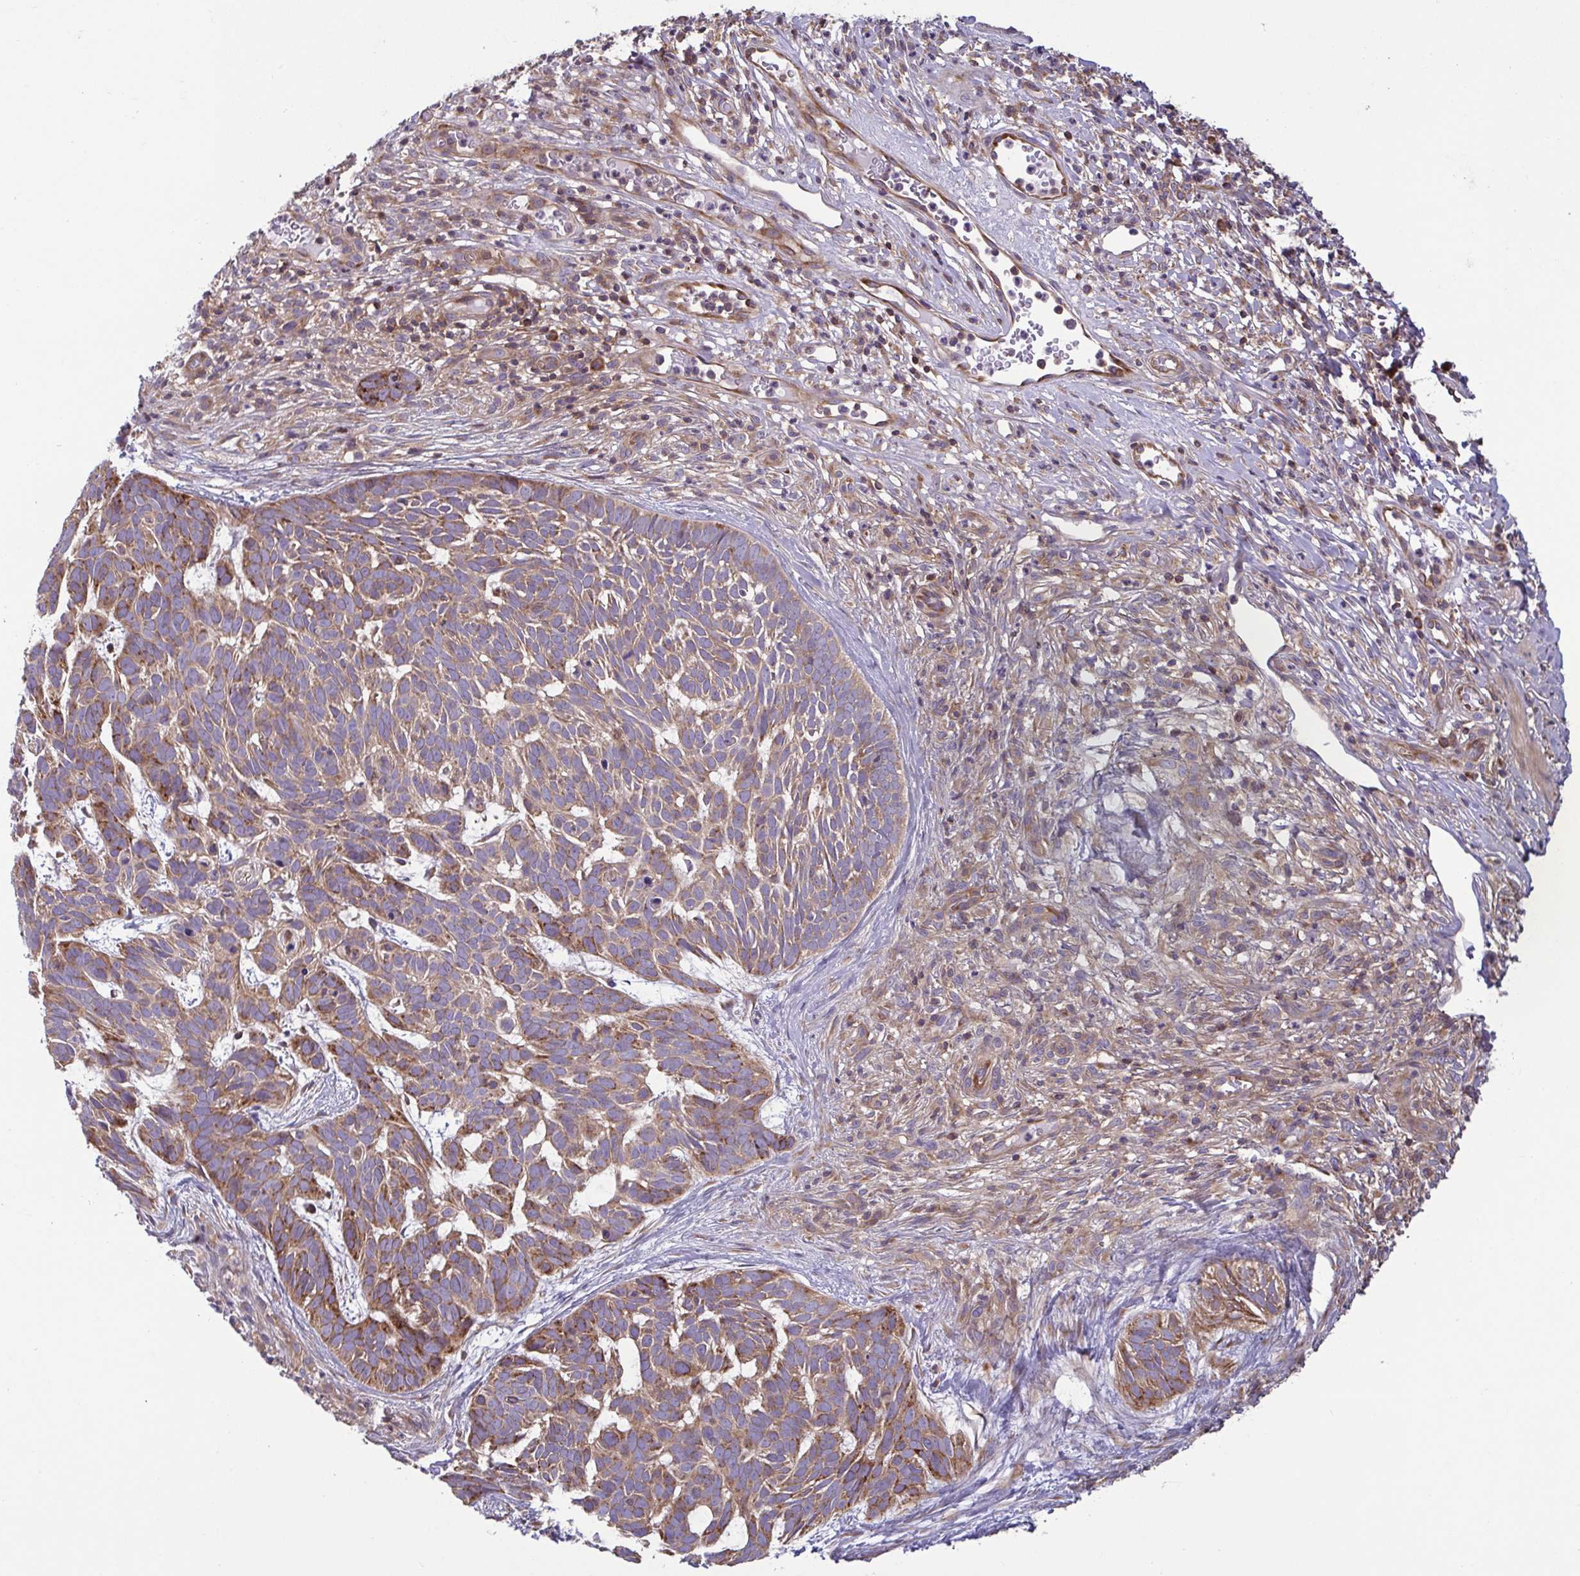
{"staining": {"intensity": "moderate", "quantity": ">75%", "location": "cytoplasmic/membranous"}, "tissue": "skin cancer", "cell_type": "Tumor cells", "image_type": "cancer", "snomed": [{"axis": "morphology", "description": "Basal cell carcinoma"}, {"axis": "topography", "description": "Skin"}], "caption": "DAB (3,3'-diaminobenzidine) immunohistochemical staining of skin basal cell carcinoma shows moderate cytoplasmic/membranous protein staining in approximately >75% of tumor cells. (IHC, brightfield microscopy, high magnification).", "gene": "LMF2", "patient": {"sex": "male", "age": 78}}